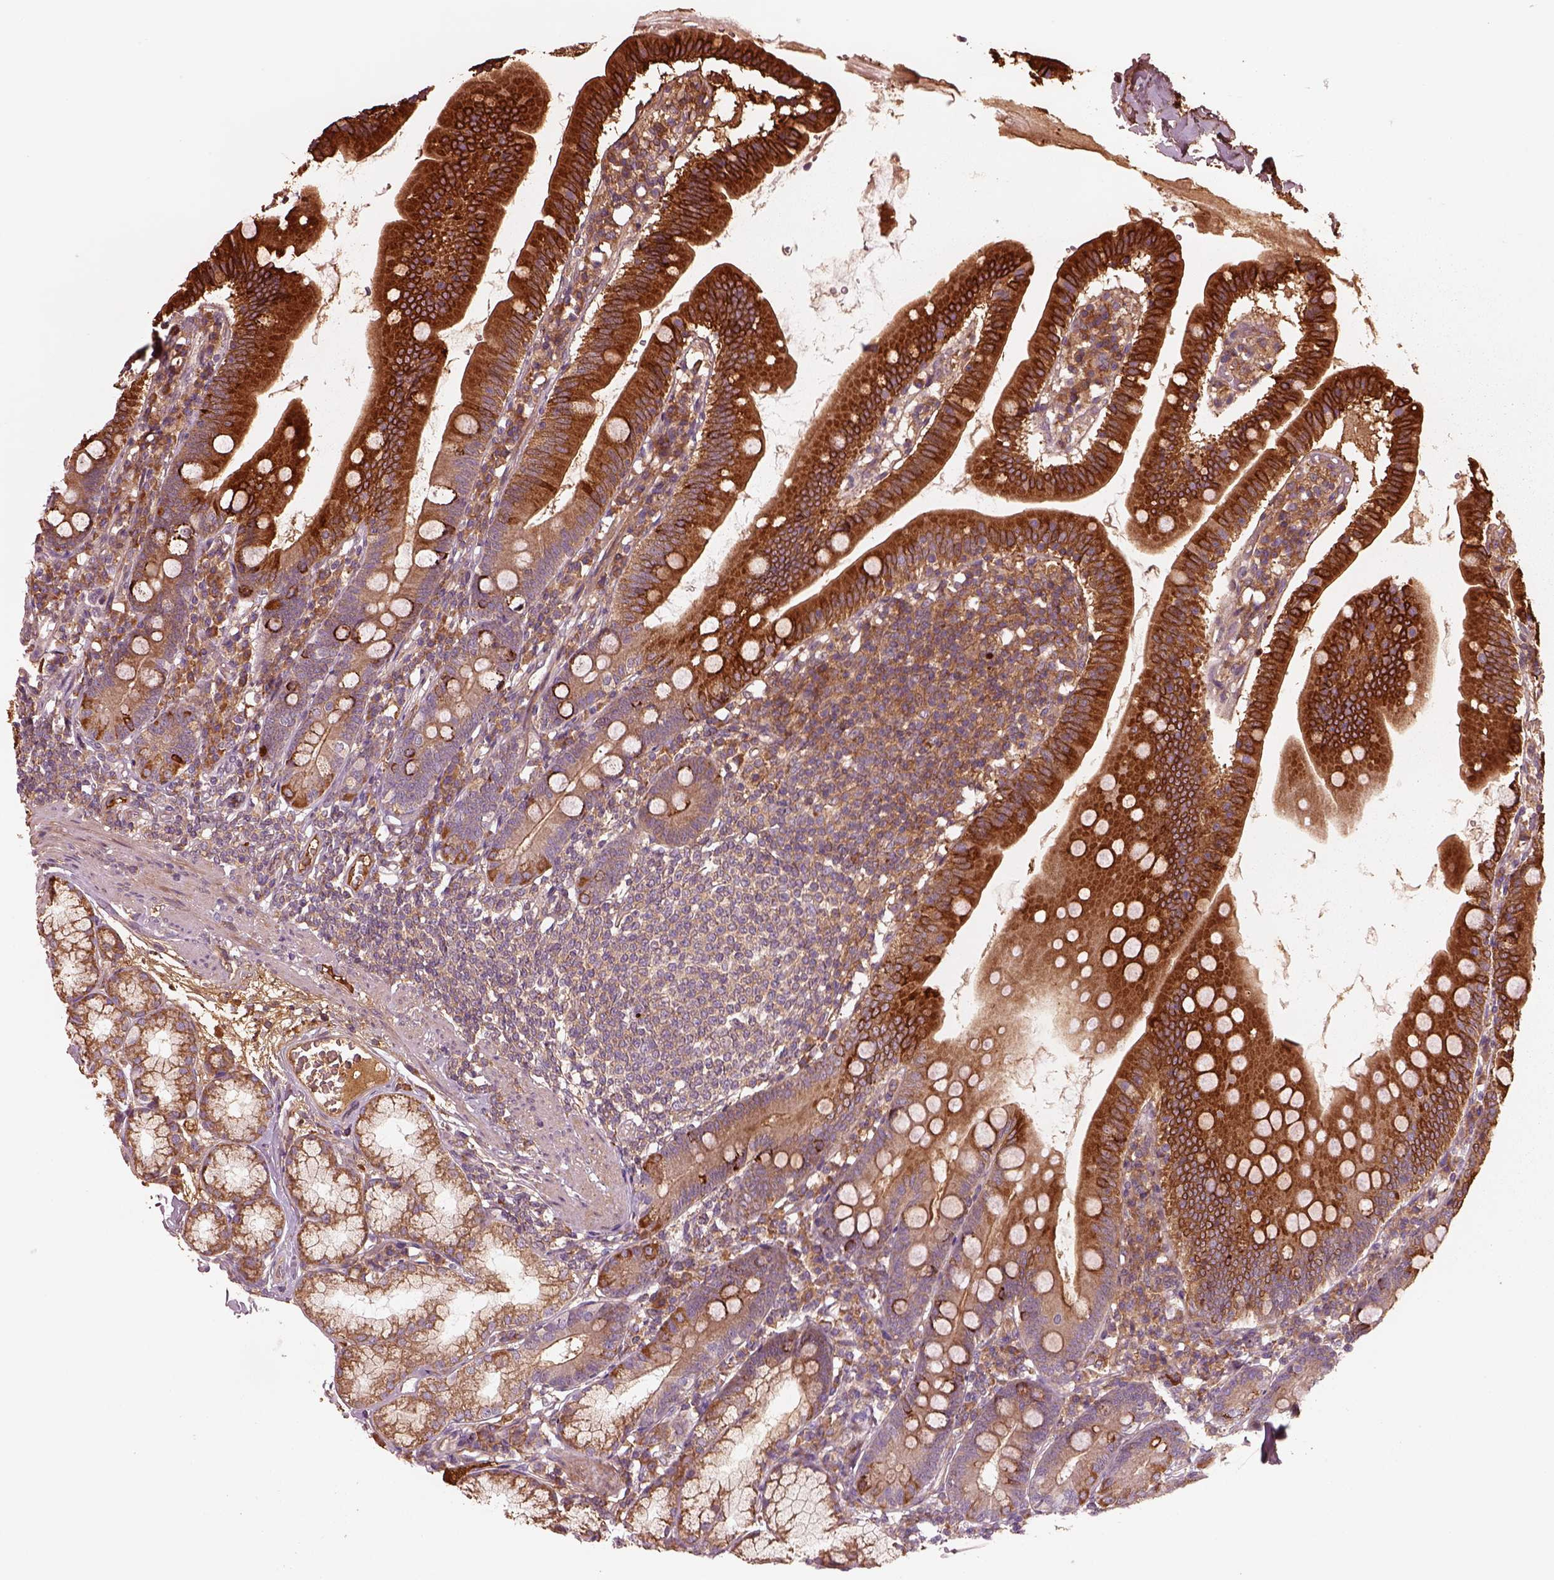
{"staining": {"intensity": "strong", "quantity": "25%-75%", "location": "cytoplasmic/membranous,nuclear"}, "tissue": "duodenum", "cell_type": "Glandular cells", "image_type": "normal", "snomed": [{"axis": "morphology", "description": "Normal tissue, NOS"}, {"axis": "topography", "description": "Duodenum"}], "caption": "Duodenum was stained to show a protein in brown. There is high levels of strong cytoplasmic/membranous,nuclear staining in approximately 25%-75% of glandular cells. (DAB (3,3'-diaminobenzidine) IHC with brightfield microscopy, high magnification).", "gene": "ASCC2", "patient": {"sex": "female", "age": 67}}